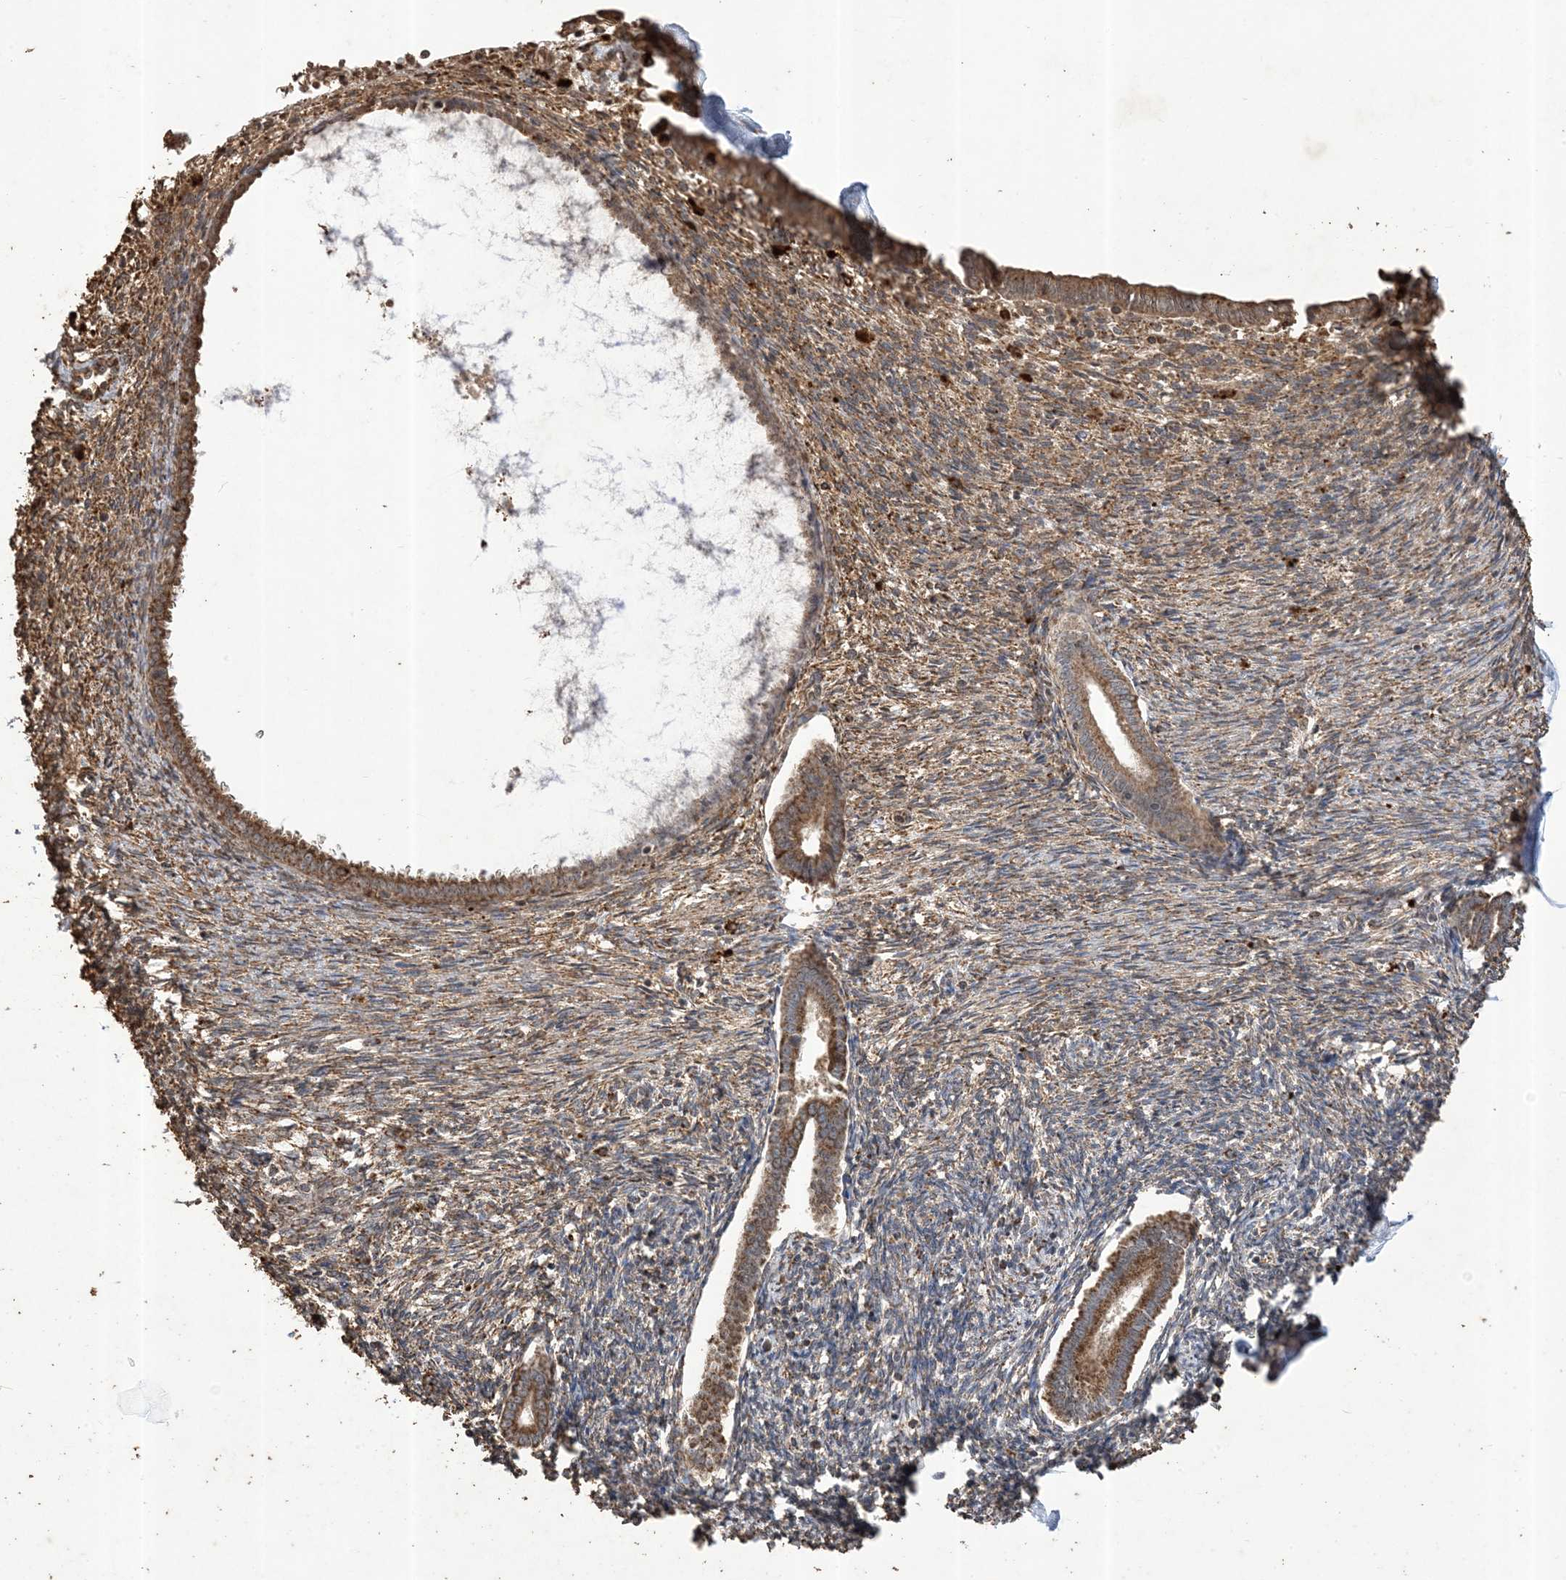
{"staining": {"intensity": "moderate", "quantity": "25%-75%", "location": "cytoplasmic/membranous"}, "tissue": "endometrium", "cell_type": "Cells in endometrial stroma", "image_type": "normal", "snomed": [{"axis": "morphology", "description": "Normal tissue, NOS"}, {"axis": "topography", "description": "Endometrium"}], "caption": "This is an image of IHC staining of unremarkable endometrium, which shows moderate staining in the cytoplasmic/membranous of cells in endometrial stroma.", "gene": "HPS4", "patient": {"sex": "female", "age": 56}}